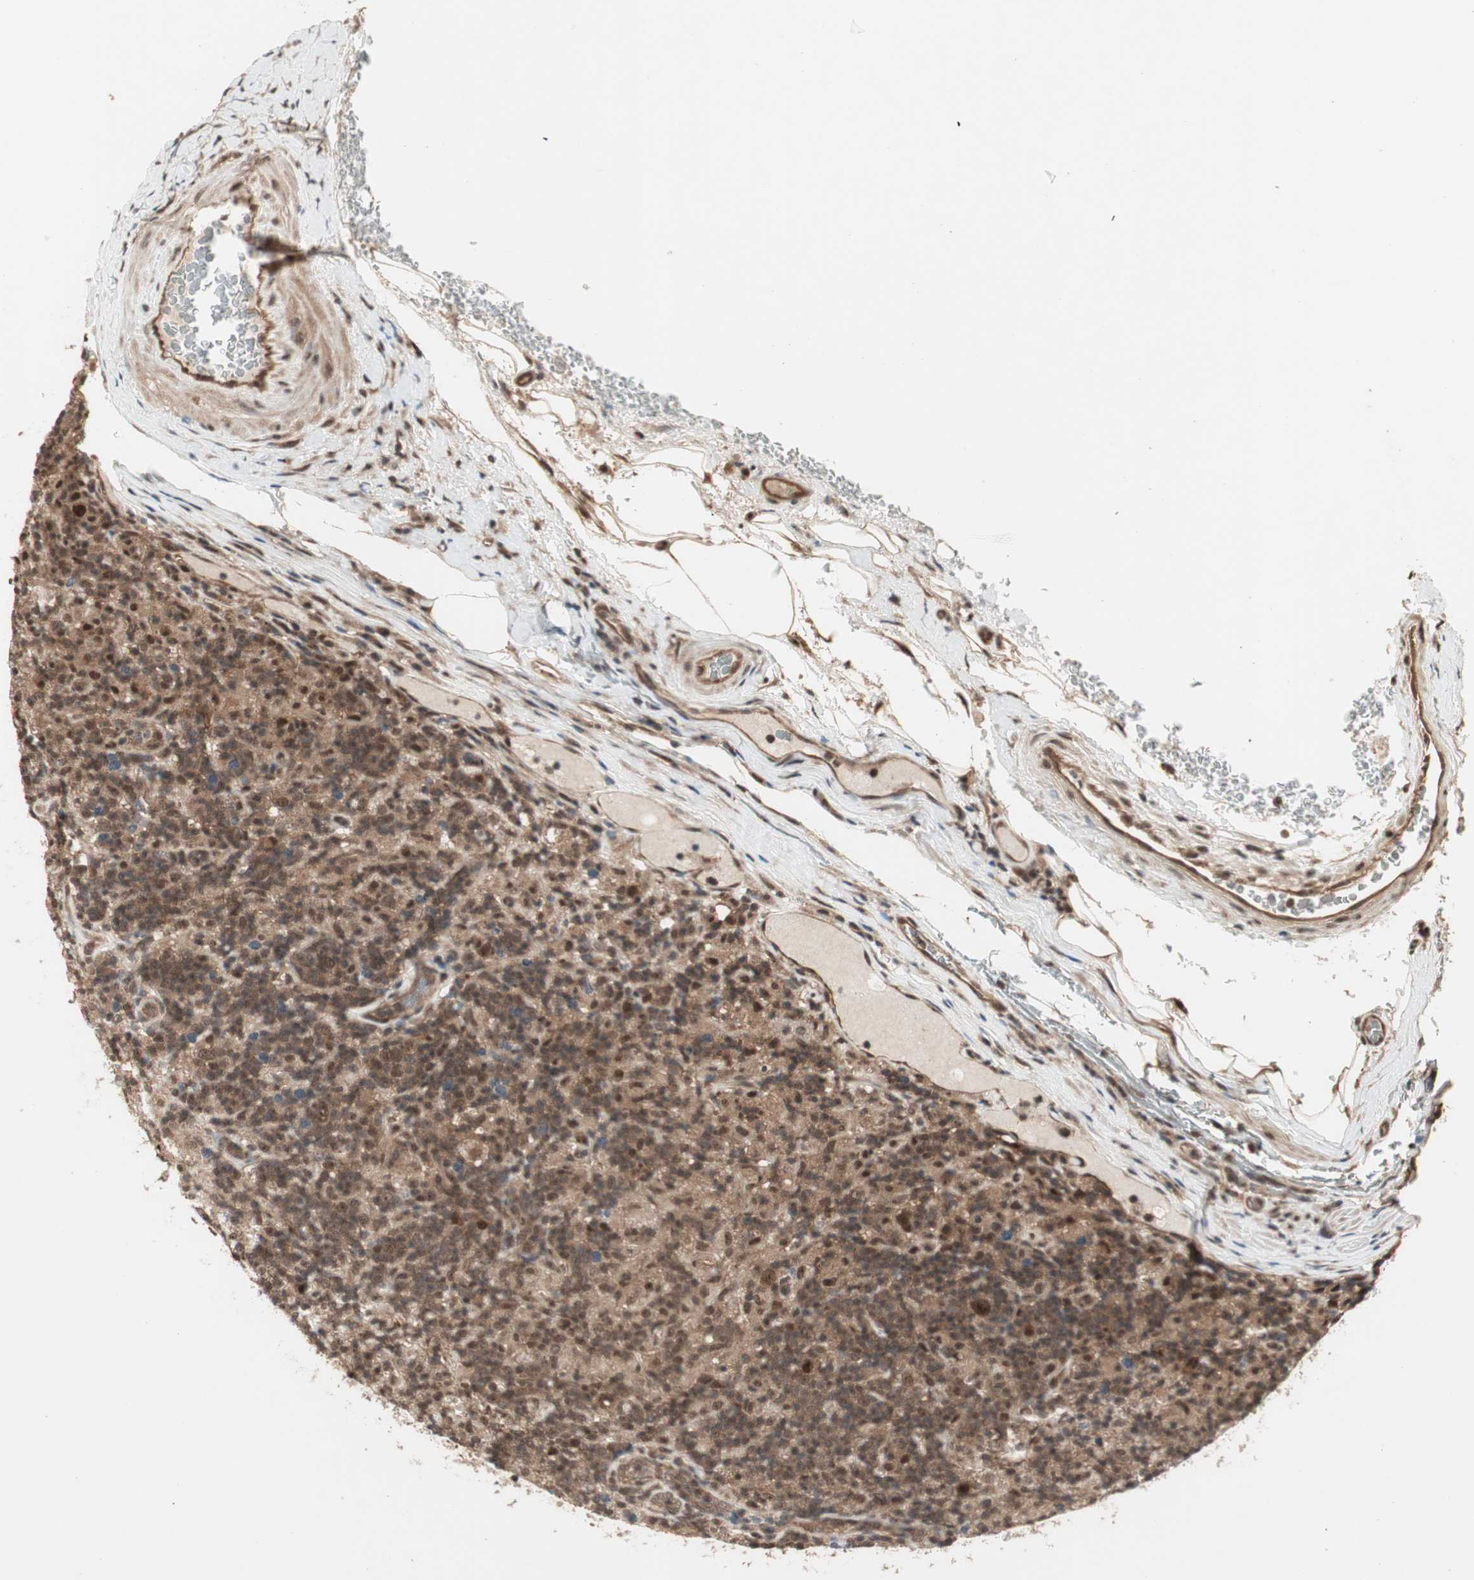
{"staining": {"intensity": "strong", "quantity": ">75%", "location": "cytoplasmic/membranous,nuclear"}, "tissue": "lymphoma", "cell_type": "Tumor cells", "image_type": "cancer", "snomed": [{"axis": "morphology", "description": "Hodgkin's disease, NOS"}, {"axis": "topography", "description": "Lymph node"}], "caption": "Lymphoma stained with DAB immunohistochemistry (IHC) displays high levels of strong cytoplasmic/membranous and nuclear positivity in about >75% of tumor cells.", "gene": "CSNK2B", "patient": {"sex": "male", "age": 70}}